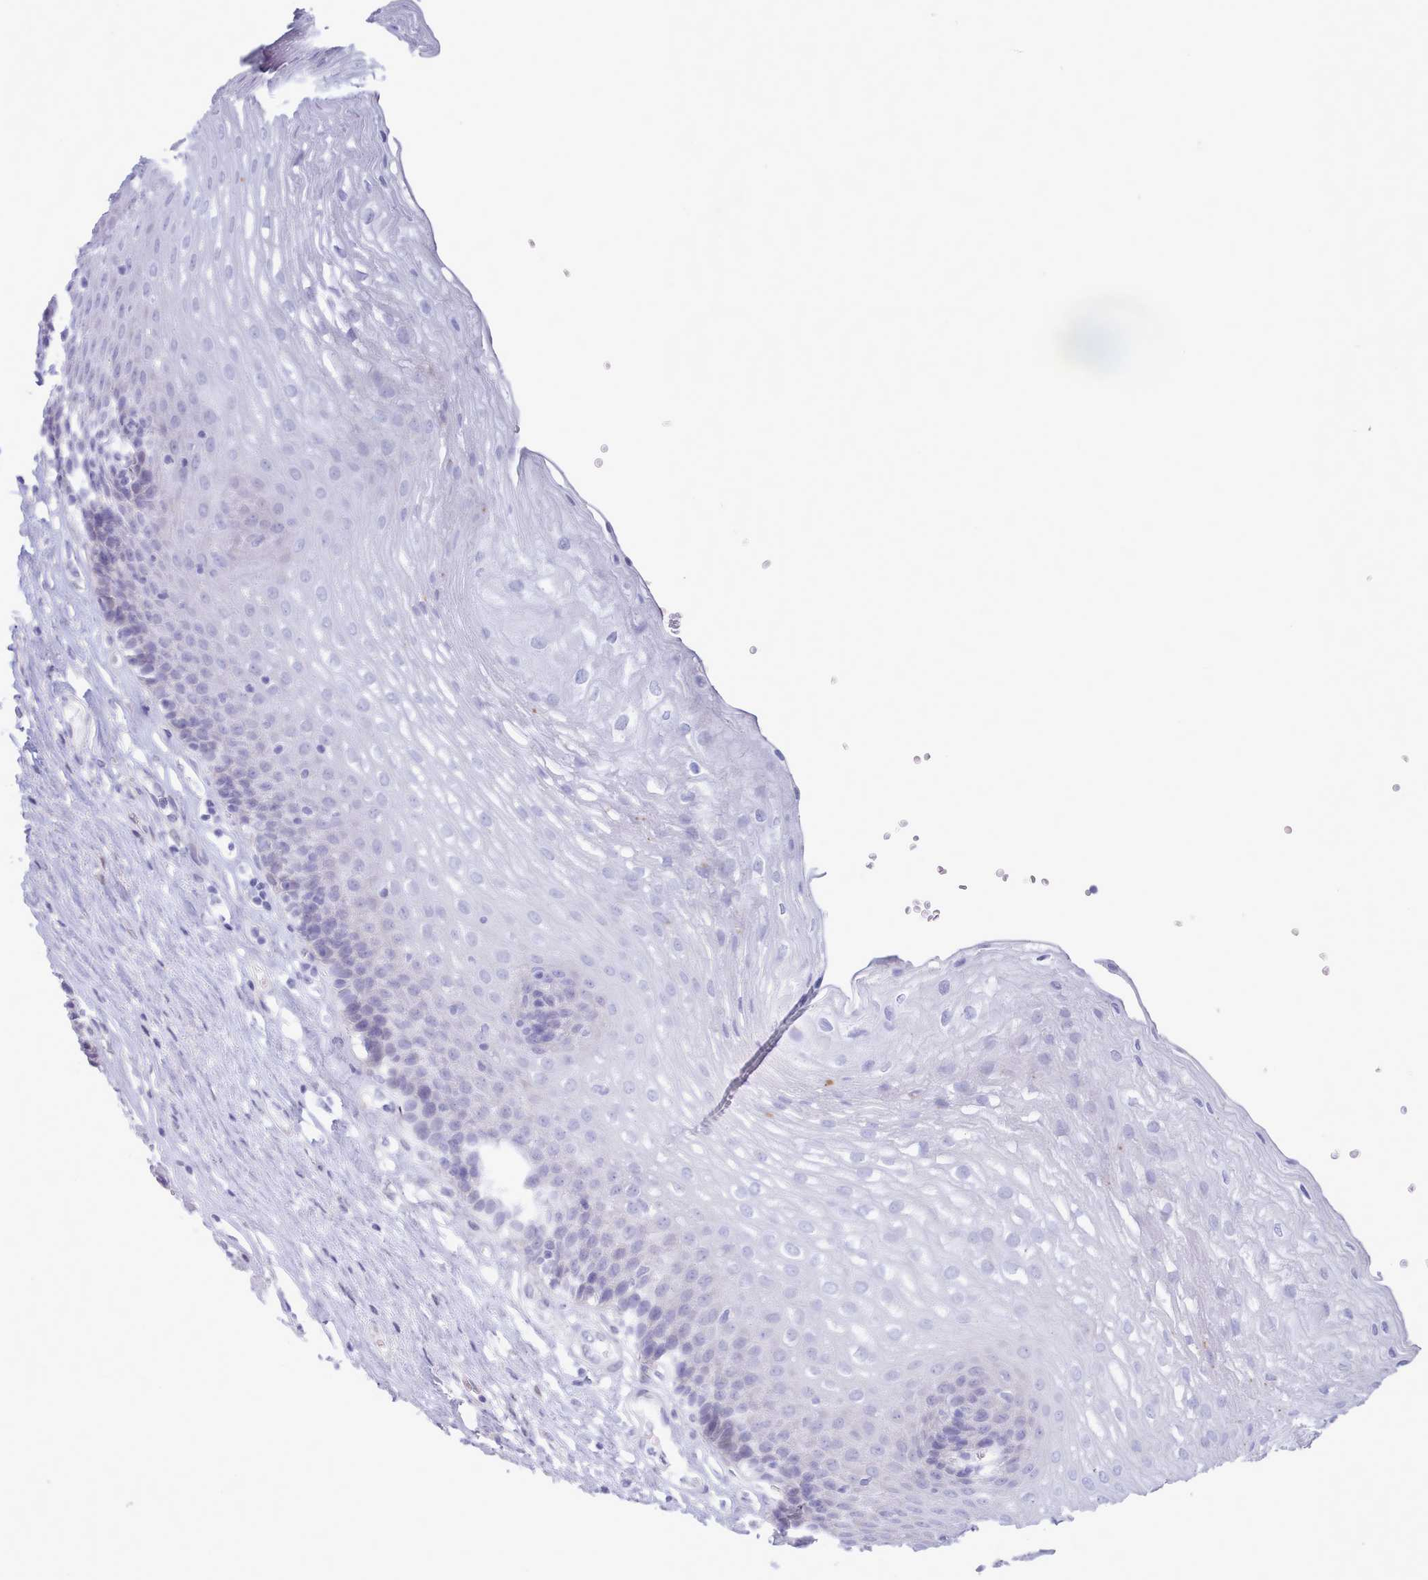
{"staining": {"intensity": "negative", "quantity": "none", "location": "none"}, "tissue": "esophagus", "cell_type": "Squamous epithelial cells", "image_type": "normal", "snomed": [{"axis": "morphology", "description": "Normal tissue, NOS"}, {"axis": "topography", "description": "Esophagus"}], "caption": "Esophagus was stained to show a protein in brown. There is no significant staining in squamous epithelial cells. (Stains: DAB IHC with hematoxylin counter stain, Microscopy: brightfield microscopy at high magnification).", "gene": "TMEM253", "patient": {"sex": "female", "age": 66}}